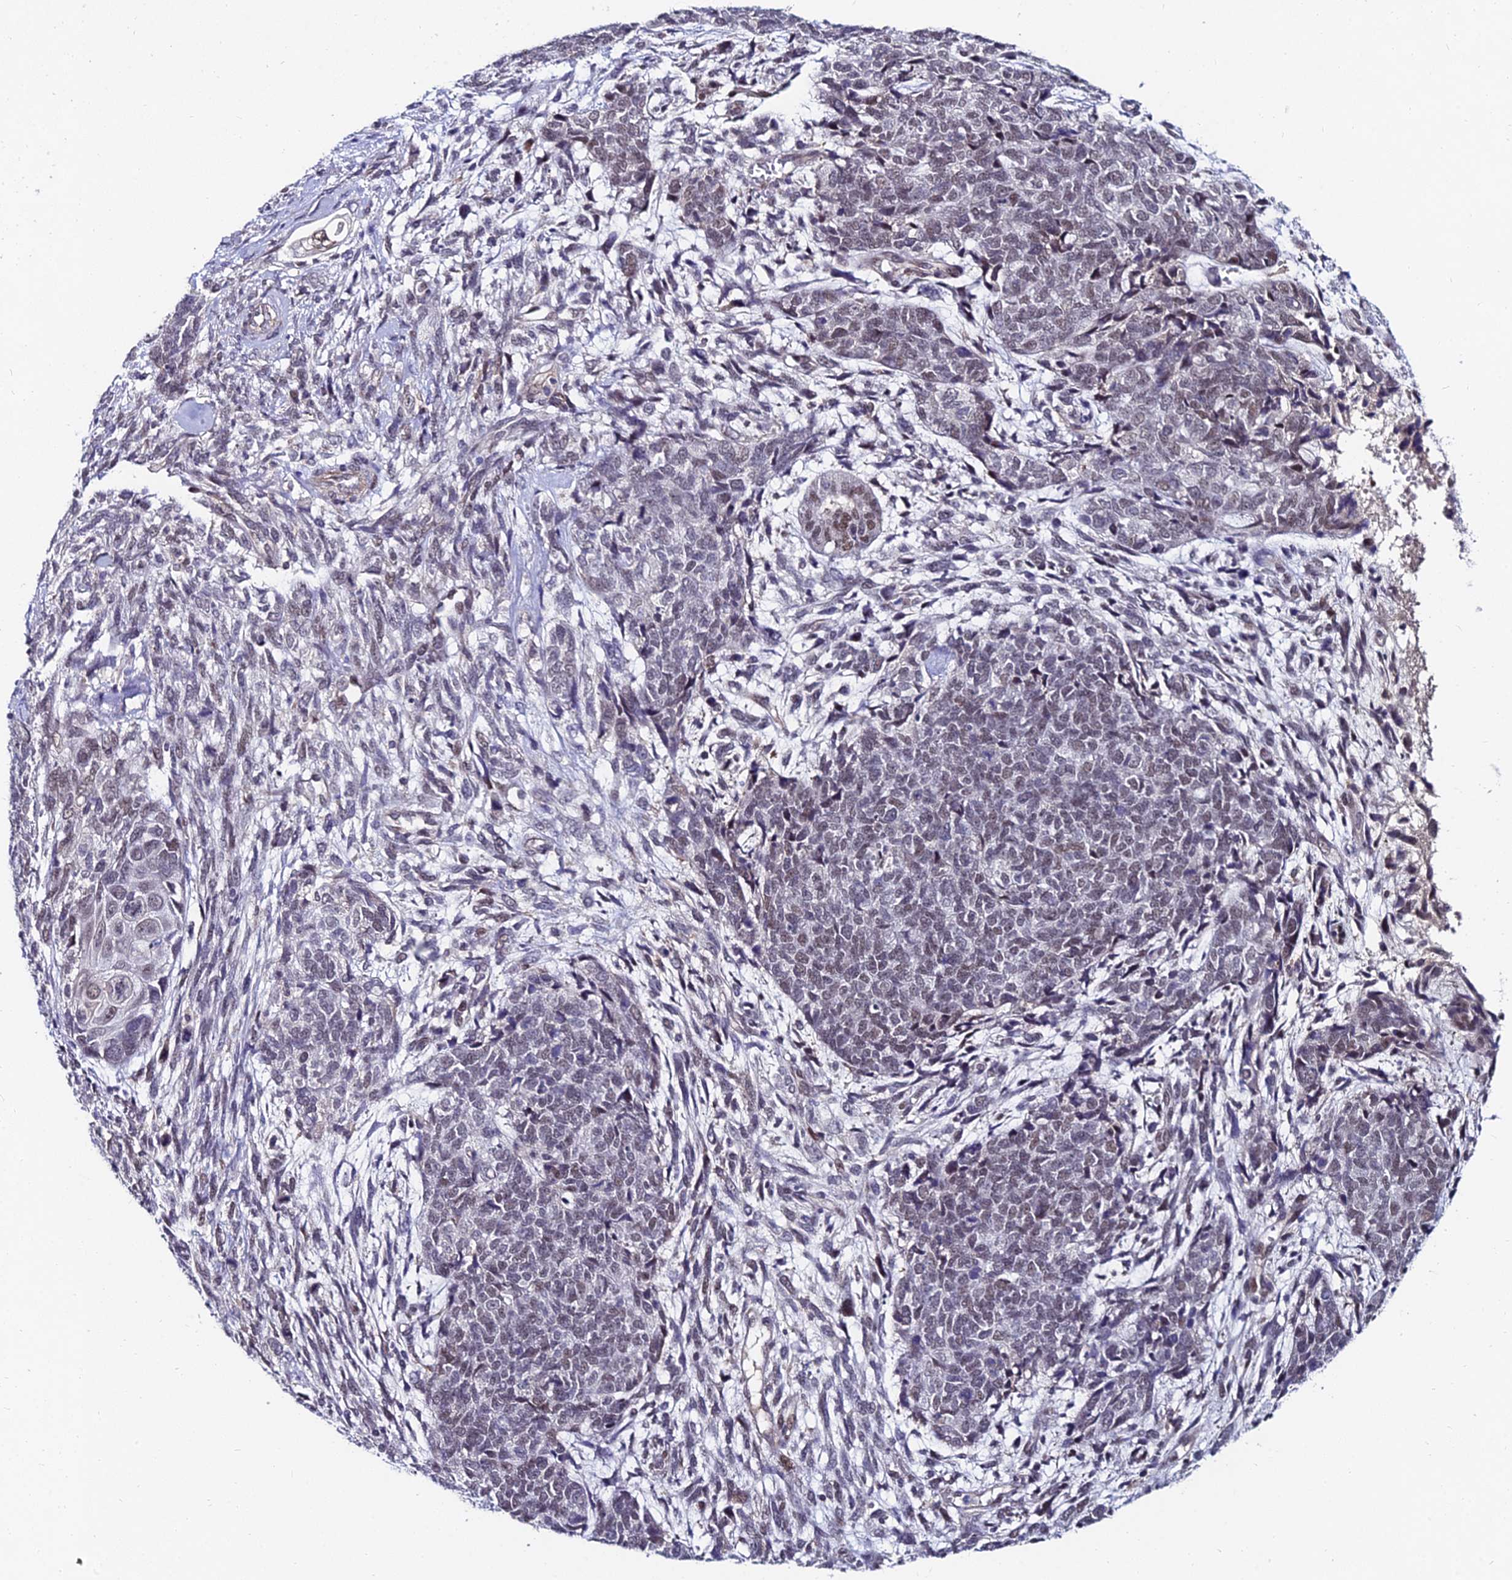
{"staining": {"intensity": "weak", "quantity": "25%-75%", "location": "nuclear"}, "tissue": "cervical cancer", "cell_type": "Tumor cells", "image_type": "cancer", "snomed": [{"axis": "morphology", "description": "Squamous cell carcinoma, NOS"}, {"axis": "topography", "description": "Cervix"}], "caption": "Squamous cell carcinoma (cervical) stained for a protein (brown) demonstrates weak nuclear positive staining in about 25%-75% of tumor cells.", "gene": "TRIM24", "patient": {"sex": "female", "age": 63}}